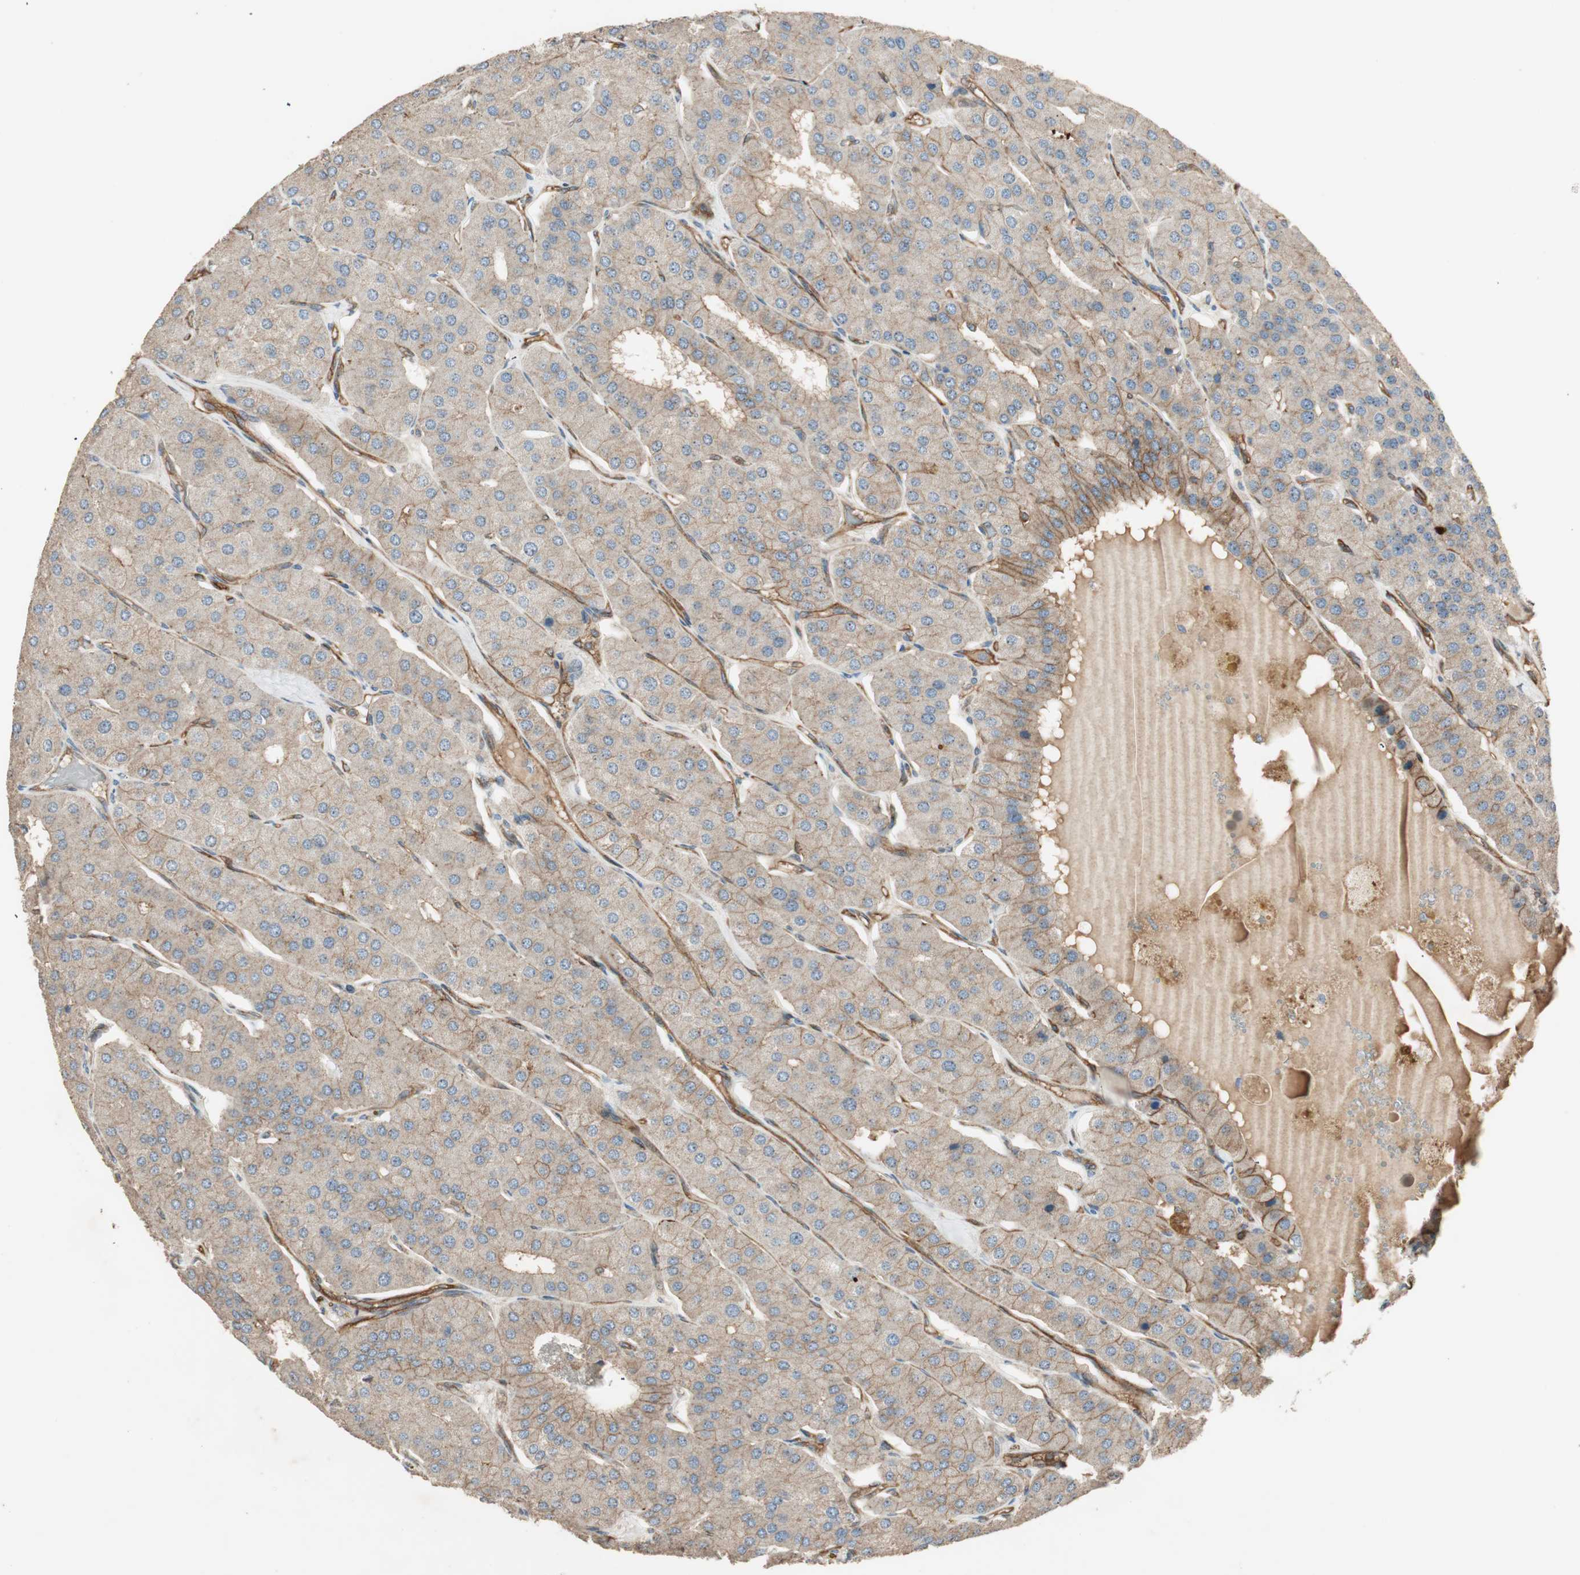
{"staining": {"intensity": "moderate", "quantity": ">75%", "location": "cytoplasmic/membranous"}, "tissue": "parathyroid gland", "cell_type": "Glandular cells", "image_type": "normal", "snomed": [{"axis": "morphology", "description": "Normal tissue, NOS"}, {"axis": "morphology", "description": "Adenoma, NOS"}, {"axis": "topography", "description": "Parathyroid gland"}], "caption": "A high-resolution micrograph shows immunohistochemistry staining of normal parathyroid gland, which reveals moderate cytoplasmic/membranous positivity in about >75% of glandular cells.", "gene": "BTN3A3", "patient": {"sex": "female", "age": 86}}